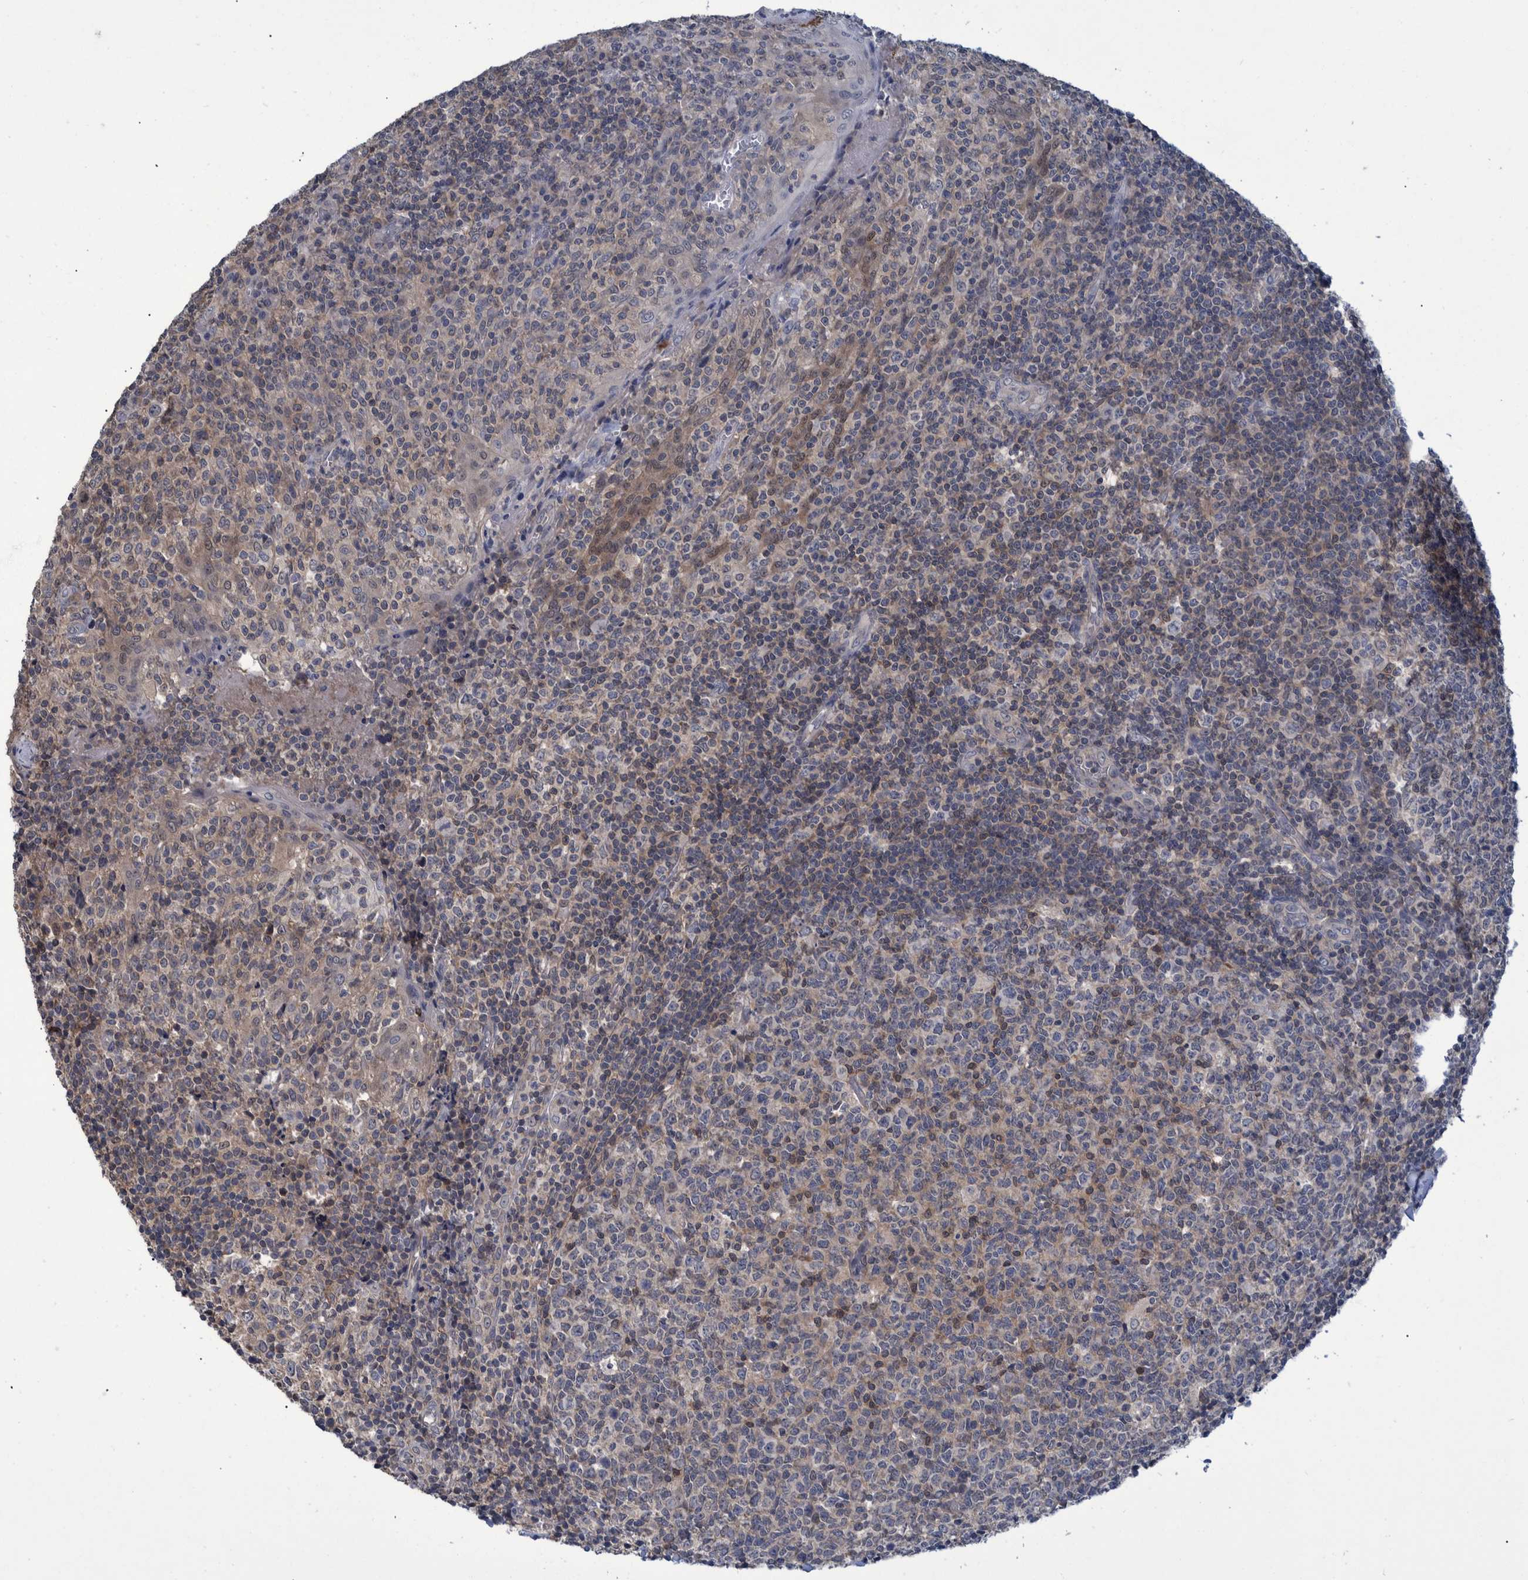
{"staining": {"intensity": "moderate", "quantity": "<25%", "location": "cytoplasmic/membranous"}, "tissue": "tonsil", "cell_type": "Germinal center cells", "image_type": "normal", "snomed": [{"axis": "morphology", "description": "Normal tissue, NOS"}, {"axis": "topography", "description": "Tonsil"}], "caption": "A photomicrograph of human tonsil stained for a protein displays moderate cytoplasmic/membranous brown staining in germinal center cells.", "gene": "PCYT2", "patient": {"sex": "female", "age": 19}}